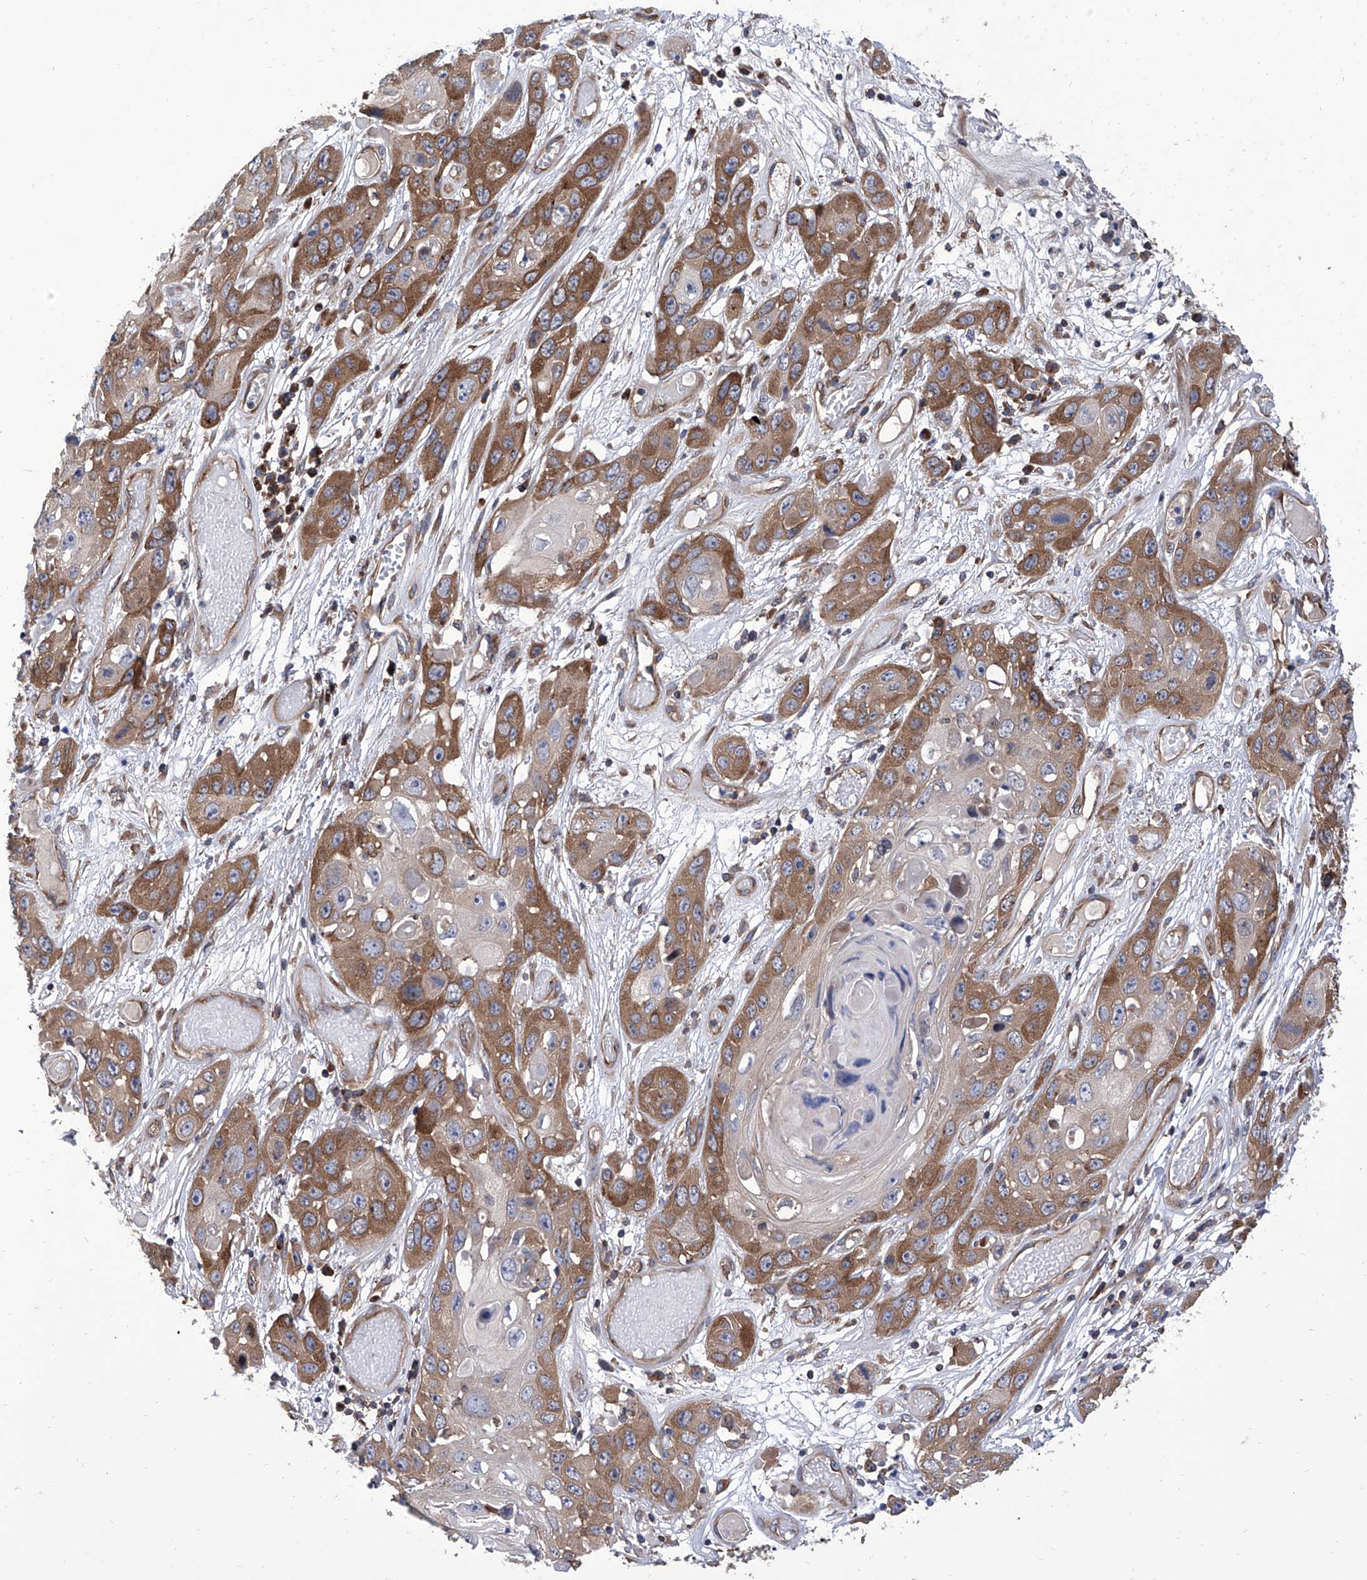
{"staining": {"intensity": "moderate", "quantity": "25%-75%", "location": "cytoplasmic/membranous"}, "tissue": "skin cancer", "cell_type": "Tumor cells", "image_type": "cancer", "snomed": [{"axis": "morphology", "description": "Squamous cell carcinoma, NOS"}, {"axis": "topography", "description": "Skin"}], "caption": "This is an image of immunohistochemistry (IHC) staining of skin squamous cell carcinoma, which shows moderate staining in the cytoplasmic/membranous of tumor cells.", "gene": "TJAP1", "patient": {"sex": "male", "age": 55}}